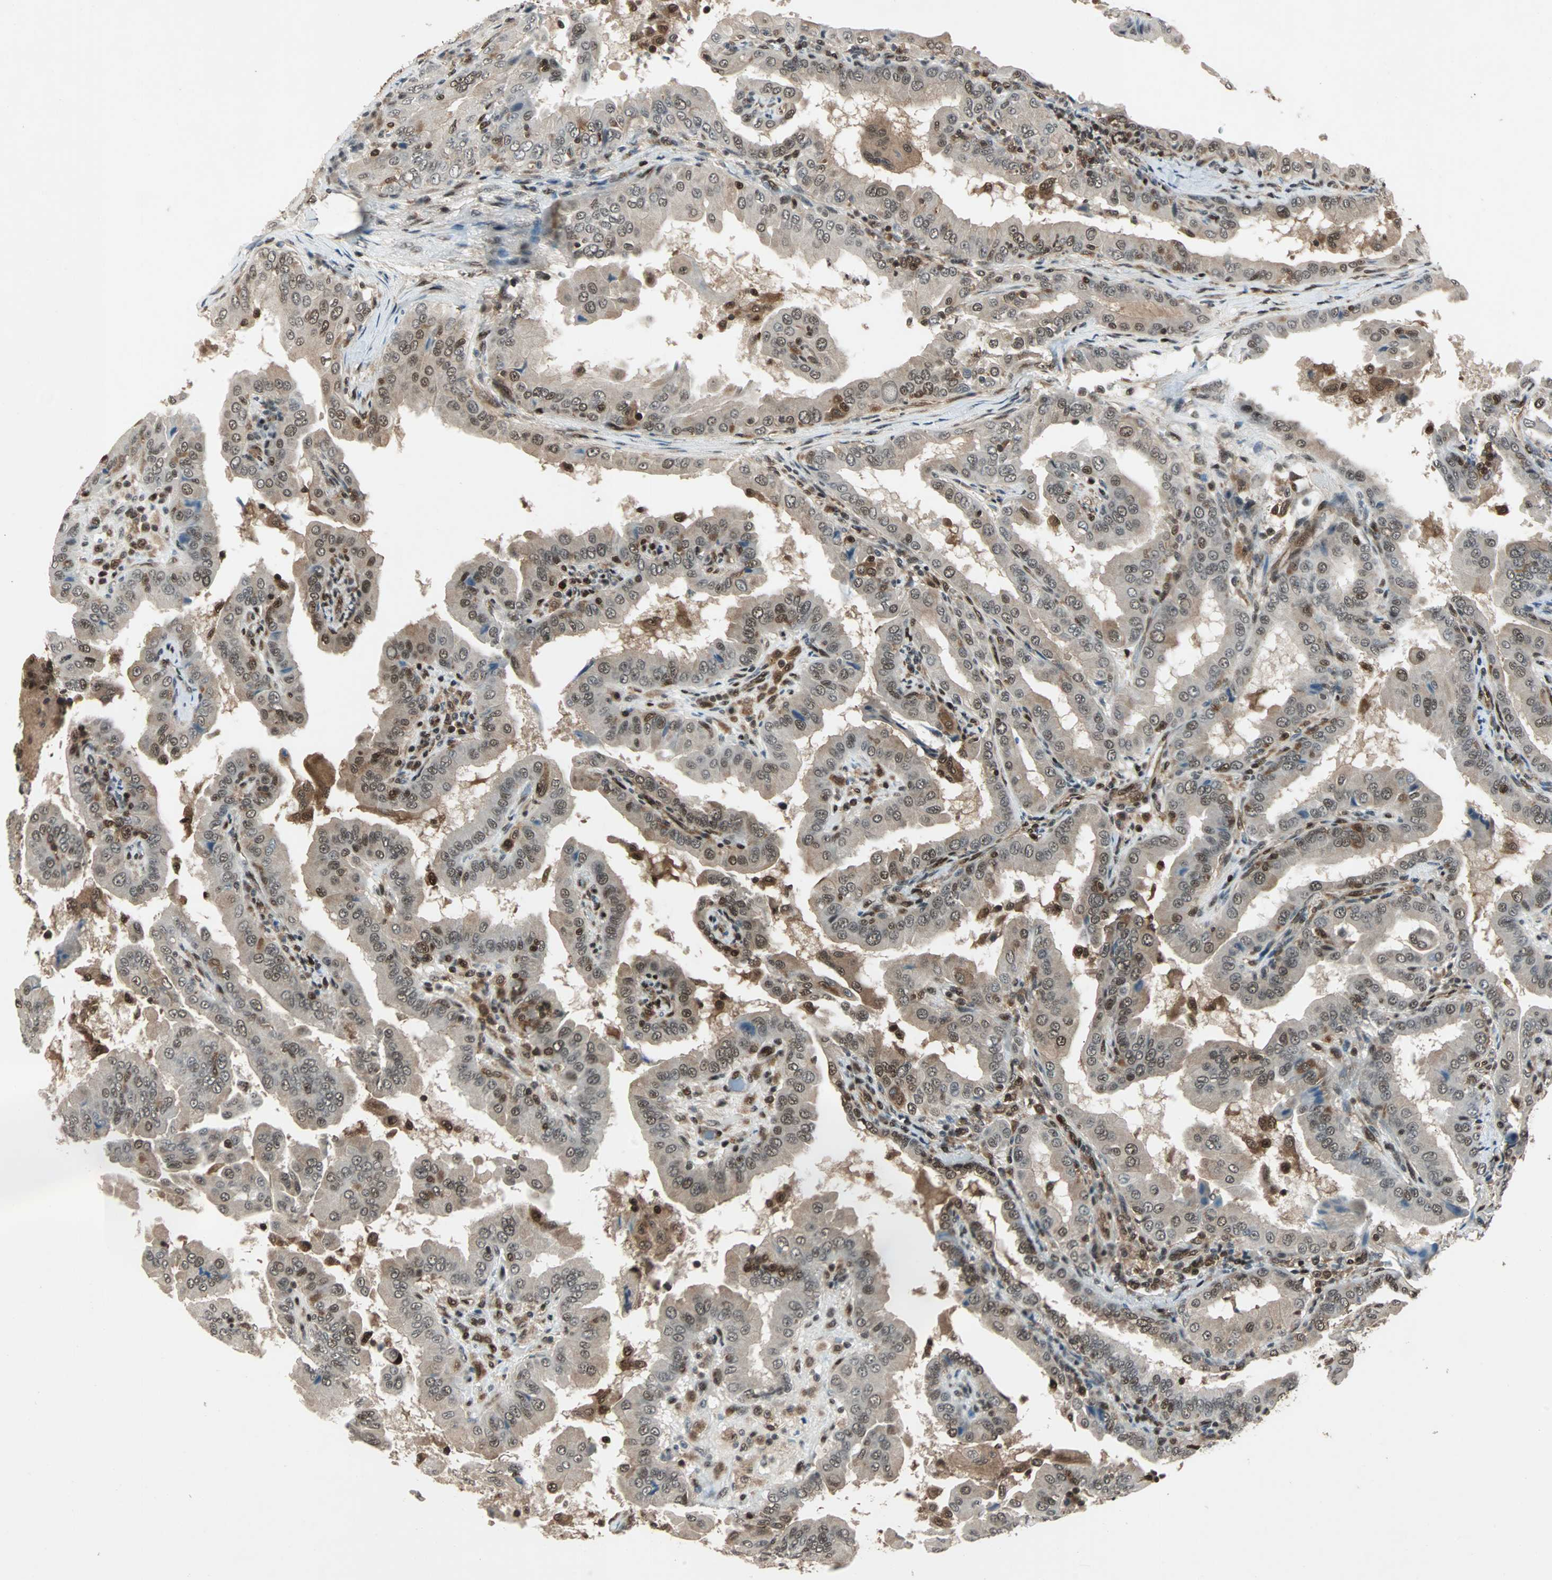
{"staining": {"intensity": "moderate", "quantity": "25%-75%", "location": "cytoplasmic/membranous,nuclear"}, "tissue": "thyroid cancer", "cell_type": "Tumor cells", "image_type": "cancer", "snomed": [{"axis": "morphology", "description": "Papillary adenocarcinoma, NOS"}, {"axis": "topography", "description": "Thyroid gland"}], "caption": "Immunohistochemical staining of human thyroid cancer reveals moderate cytoplasmic/membranous and nuclear protein expression in approximately 25%-75% of tumor cells.", "gene": "ACLY", "patient": {"sex": "male", "age": 33}}